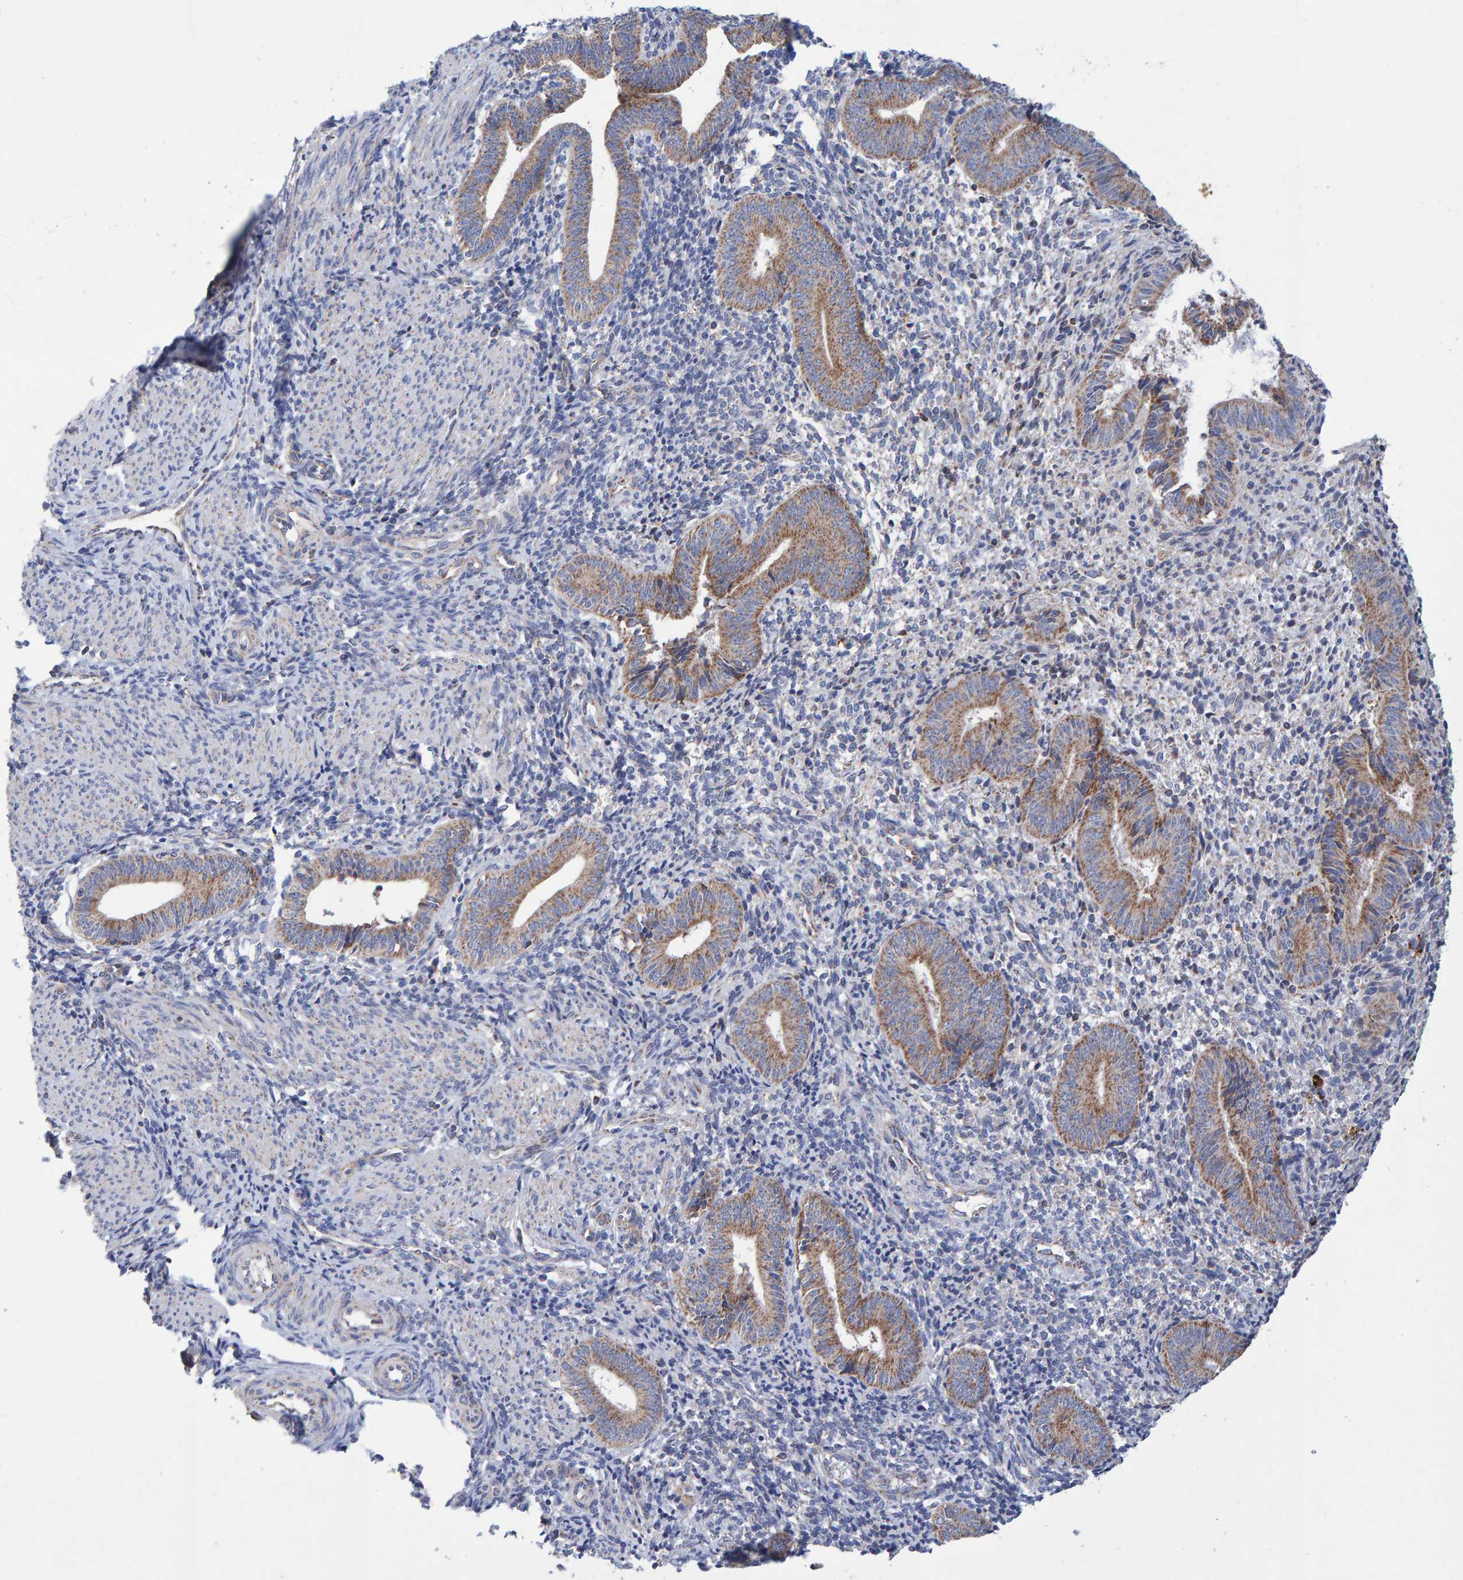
{"staining": {"intensity": "negative", "quantity": "none", "location": "none"}, "tissue": "endometrium", "cell_type": "Cells in endometrial stroma", "image_type": "normal", "snomed": [{"axis": "morphology", "description": "Normal tissue, NOS"}, {"axis": "topography", "description": "Uterus"}, {"axis": "topography", "description": "Endometrium"}], "caption": "Immunohistochemical staining of unremarkable human endometrium demonstrates no significant staining in cells in endometrial stroma.", "gene": "EFR3A", "patient": {"sex": "female", "age": 33}}